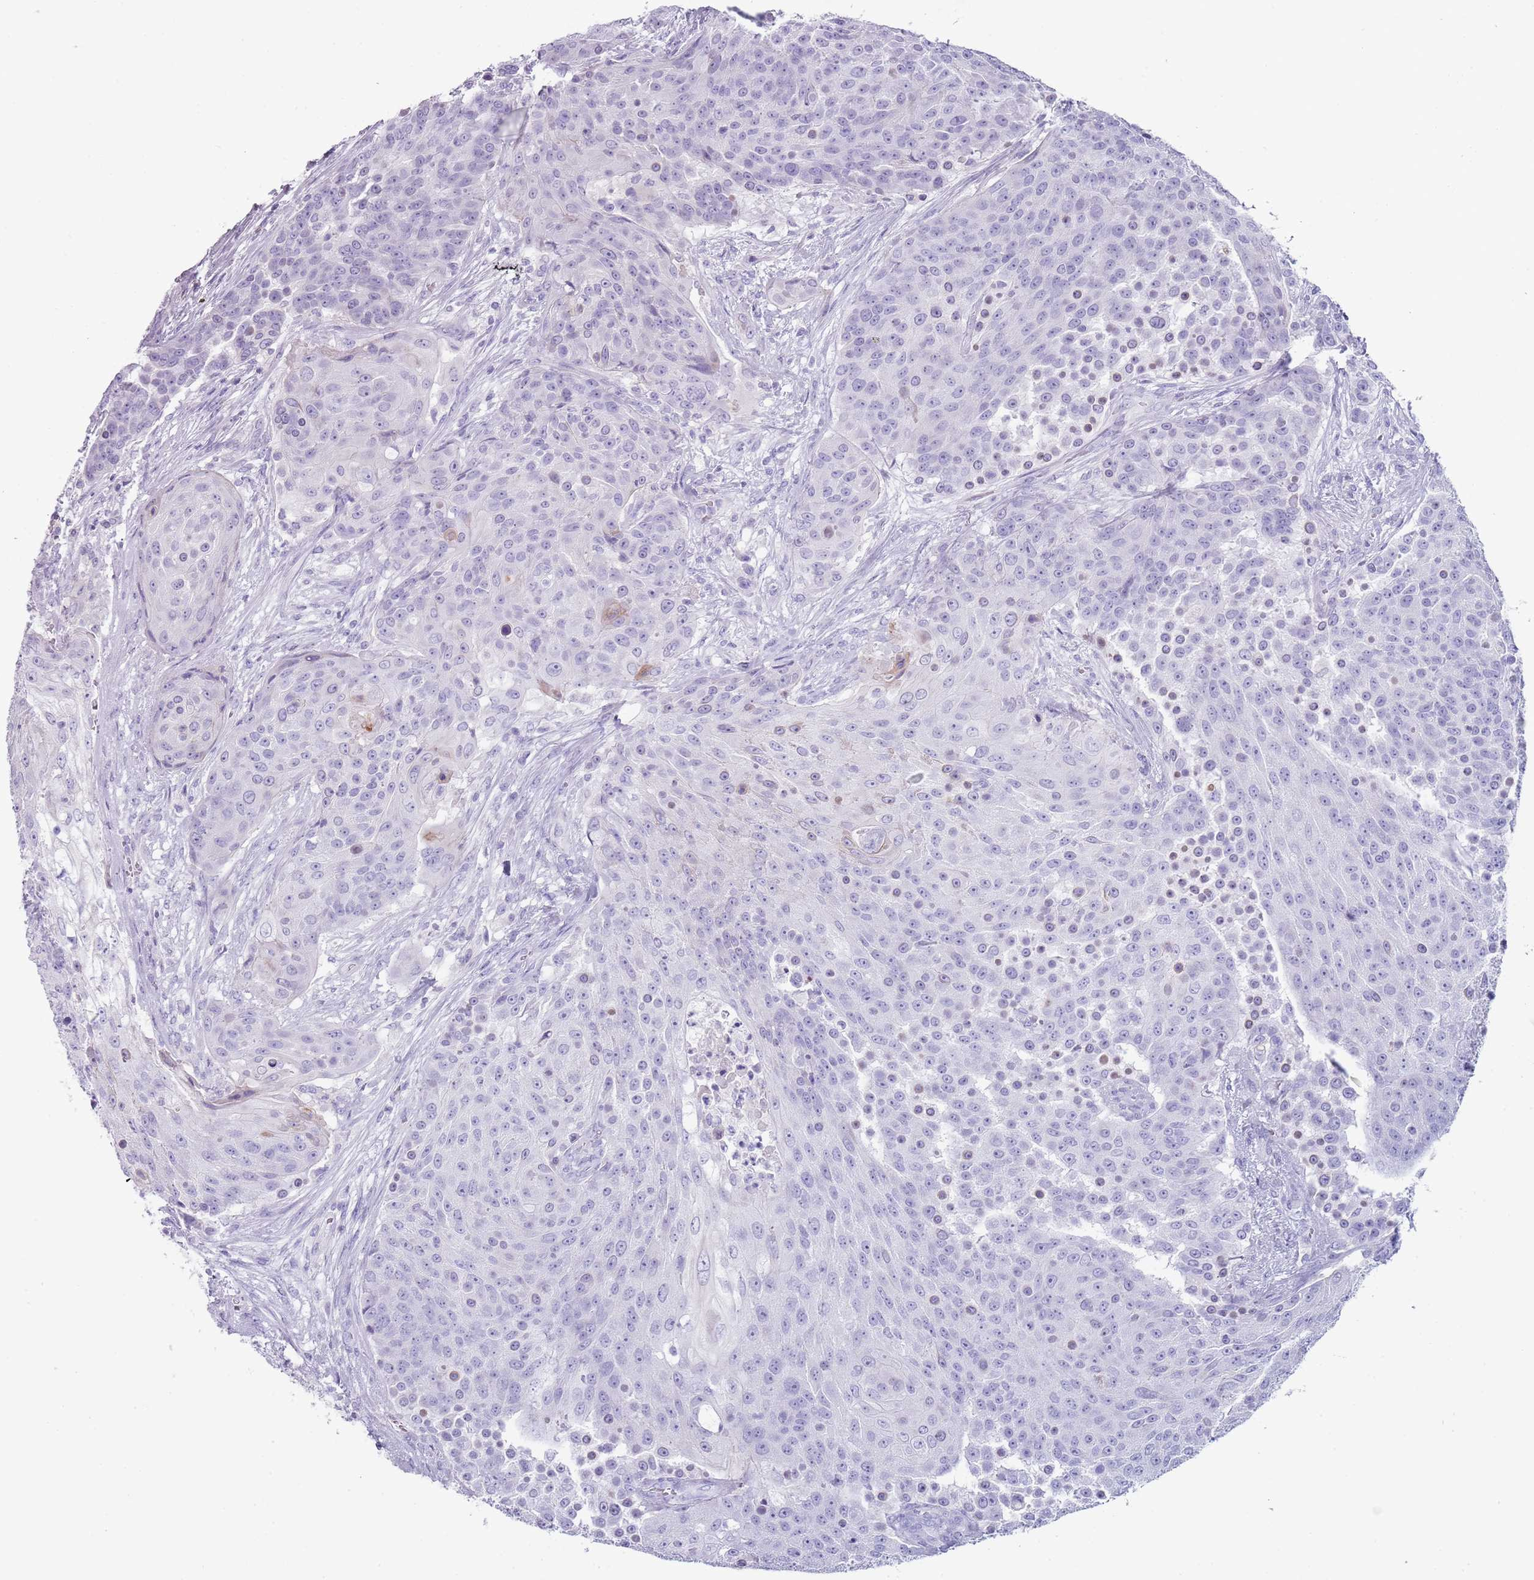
{"staining": {"intensity": "negative", "quantity": "none", "location": "none"}, "tissue": "urothelial cancer", "cell_type": "Tumor cells", "image_type": "cancer", "snomed": [{"axis": "morphology", "description": "Urothelial carcinoma, High grade"}, {"axis": "topography", "description": "Urinary bladder"}], "caption": "Immunohistochemistry of human high-grade urothelial carcinoma displays no positivity in tumor cells.", "gene": "NBPF20", "patient": {"sex": "female", "age": 63}}